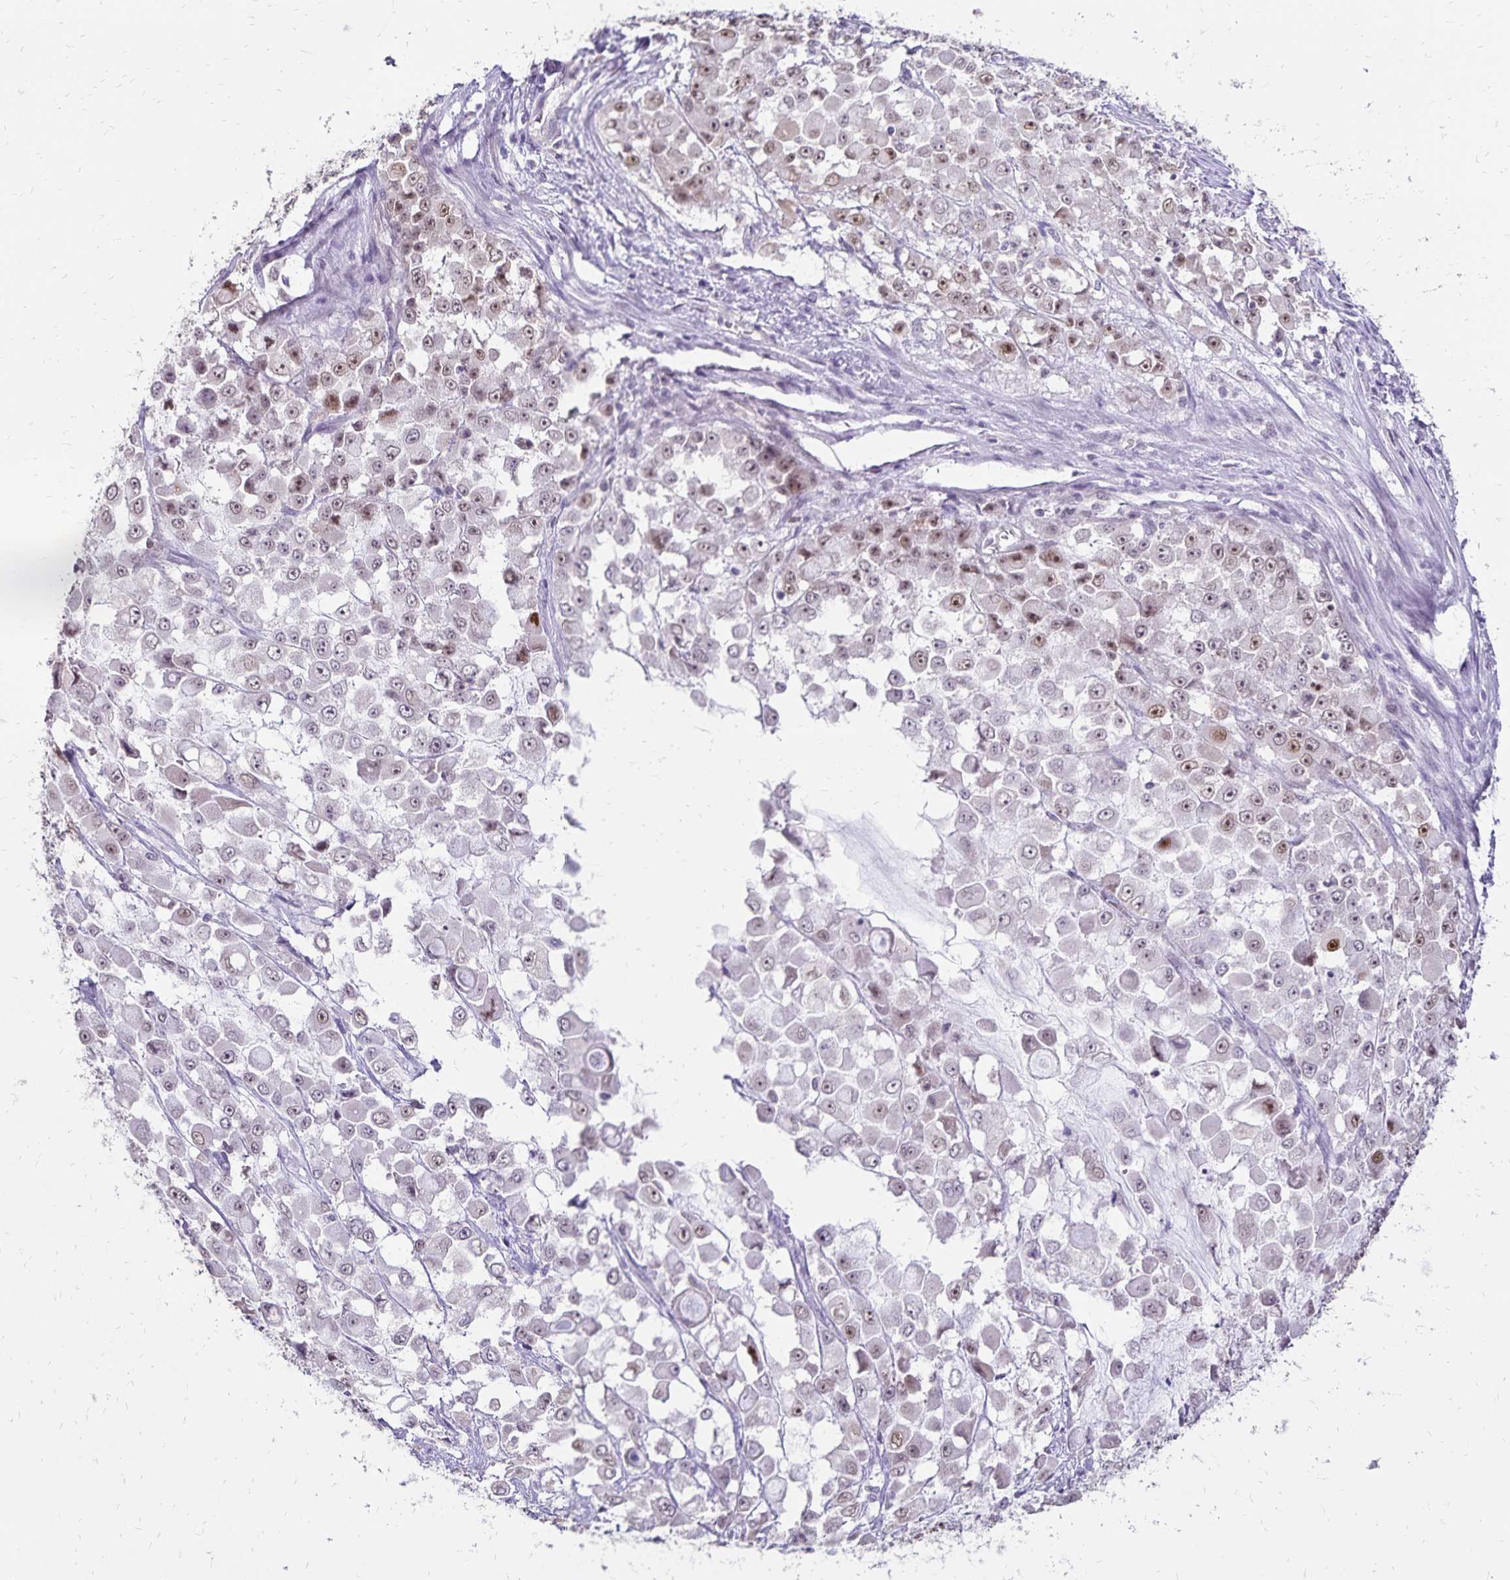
{"staining": {"intensity": "moderate", "quantity": "25%-75%", "location": "nuclear"}, "tissue": "stomach cancer", "cell_type": "Tumor cells", "image_type": "cancer", "snomed": [{"axis": "morphology", "description": "Adenocarcinoma, NOS"}, {"axis": "topography", "description": "Stomach"}], "caption": "Immunohistochemistry (IHC) of human stomach adenocarcinoma shows medium levels of moderate nuclear positivity in approximately 25%-75% of tumor cells.", "gene": "POLB", "patient": {"sex": "female", "age": 76}}